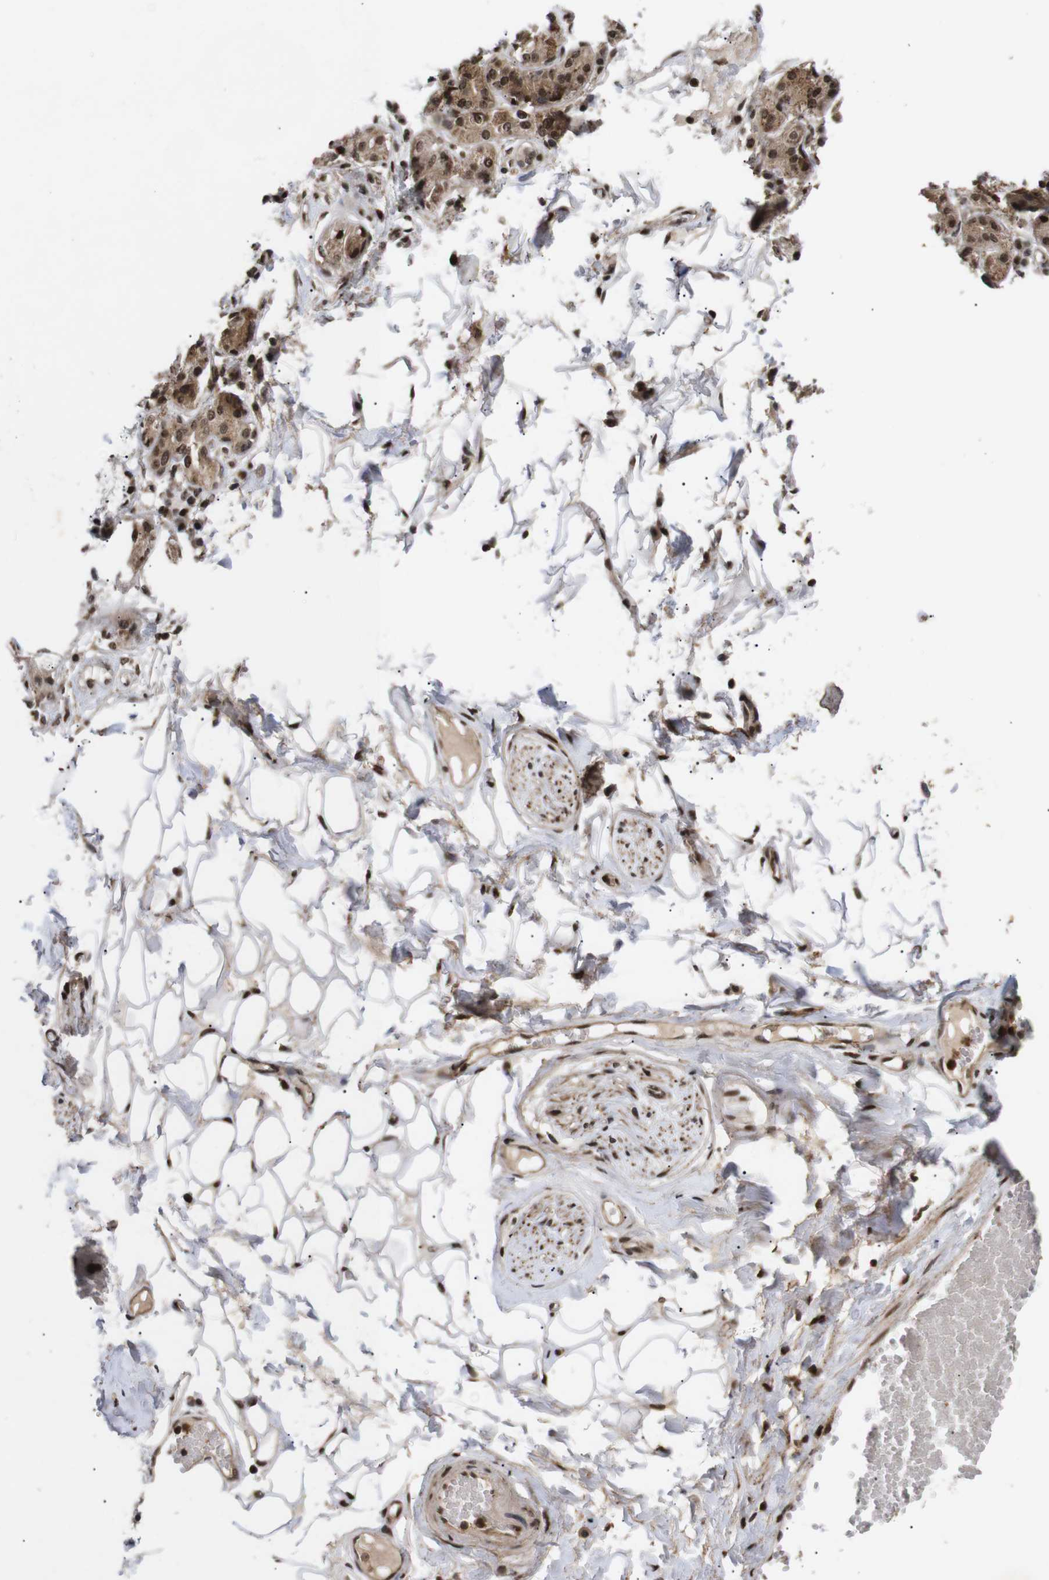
{"staining": {"intensity": "strong", "quantity": ">75%", "location": "nuclear"}, "tissue": "adipose tissue", "cell_type": "Adipocytes", "image_type": "normal", "snomed": [{"axis": "morphology", "description": "Normal tissue, NOS"}, {"axis": "morphology", "description": "Inflammation, NOS"}, {"axis": "topography", "description": "Salivary gland"}, {"axis": "topography", "description": "Peripheral nerve tissue"}], "caption": "A brown stain shows strong nuclear positivity of a protein in adipocytes of normal human adipose tissue. The staining was performed using DAB (3,3'-diaminobenzidine), with brown indicating positive protein expression. Nuclei are stained blue with hematoxylin.", "gene": "KIF23", "patient": {"sex": "female", "age": 75}}